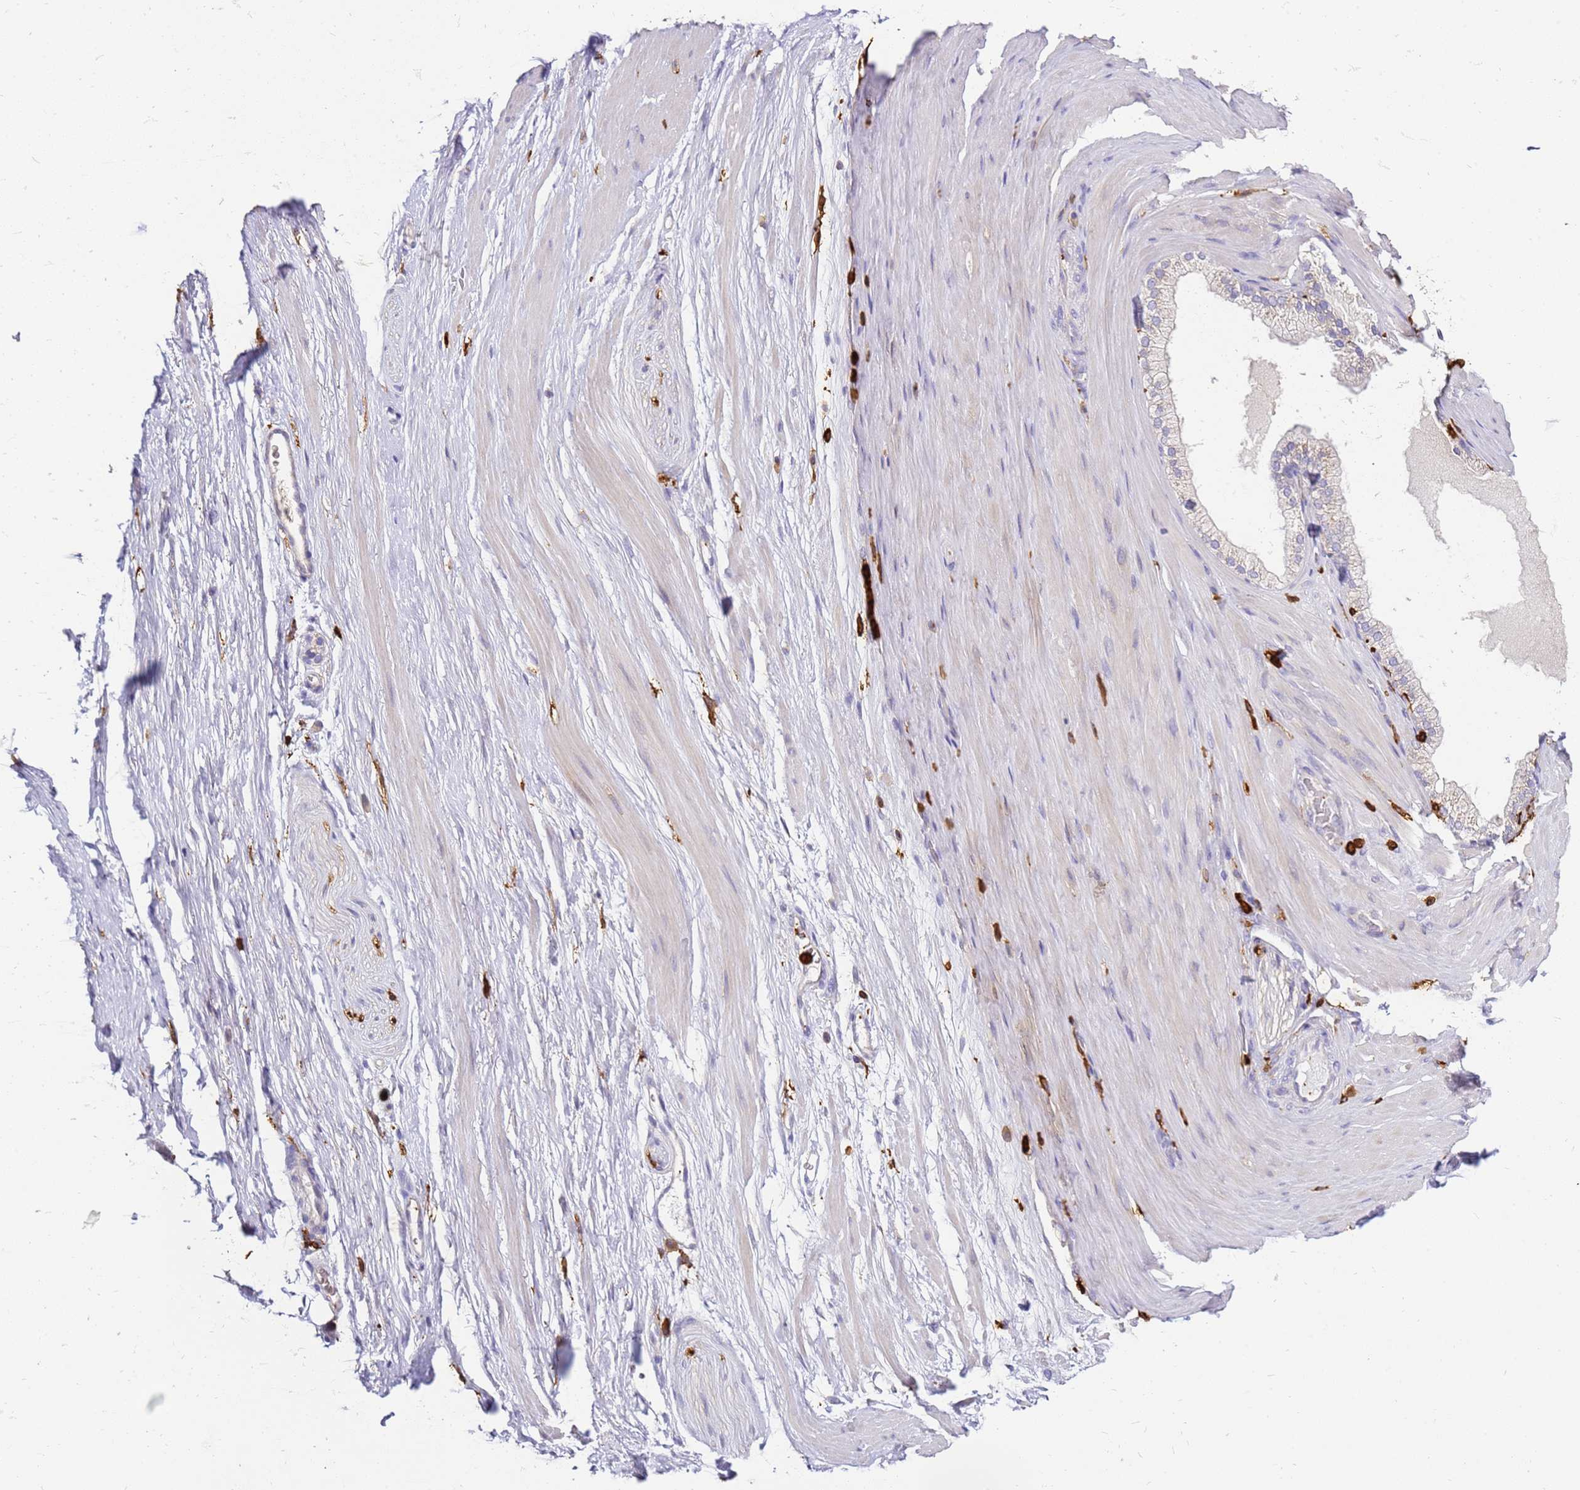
{"staining": {"intensity": "negative", "quantity": "none", "location": "none"}, "tissue": "adipose tissue", "cell_type": "Adipocytes", "image_type": "normal", "snomed": [{"axis": "morphology", "description": "Normal tissue, NOS"}, {"axis": "morphology", "description": "Adenocarcinoma, Low grade"}, {"axis": "topography", "description": "Prostate"}, {"axis": "topography", "description": "Peripheral nerve tissue"}], "caption": "DAB (3,3'-diaminobenzidine) immunohistochemical staining of normal adipose tissue displays no significant staining in adipocytes.", "gene": "CORO1A", "patient": {"sex": "male", "age": 63}}